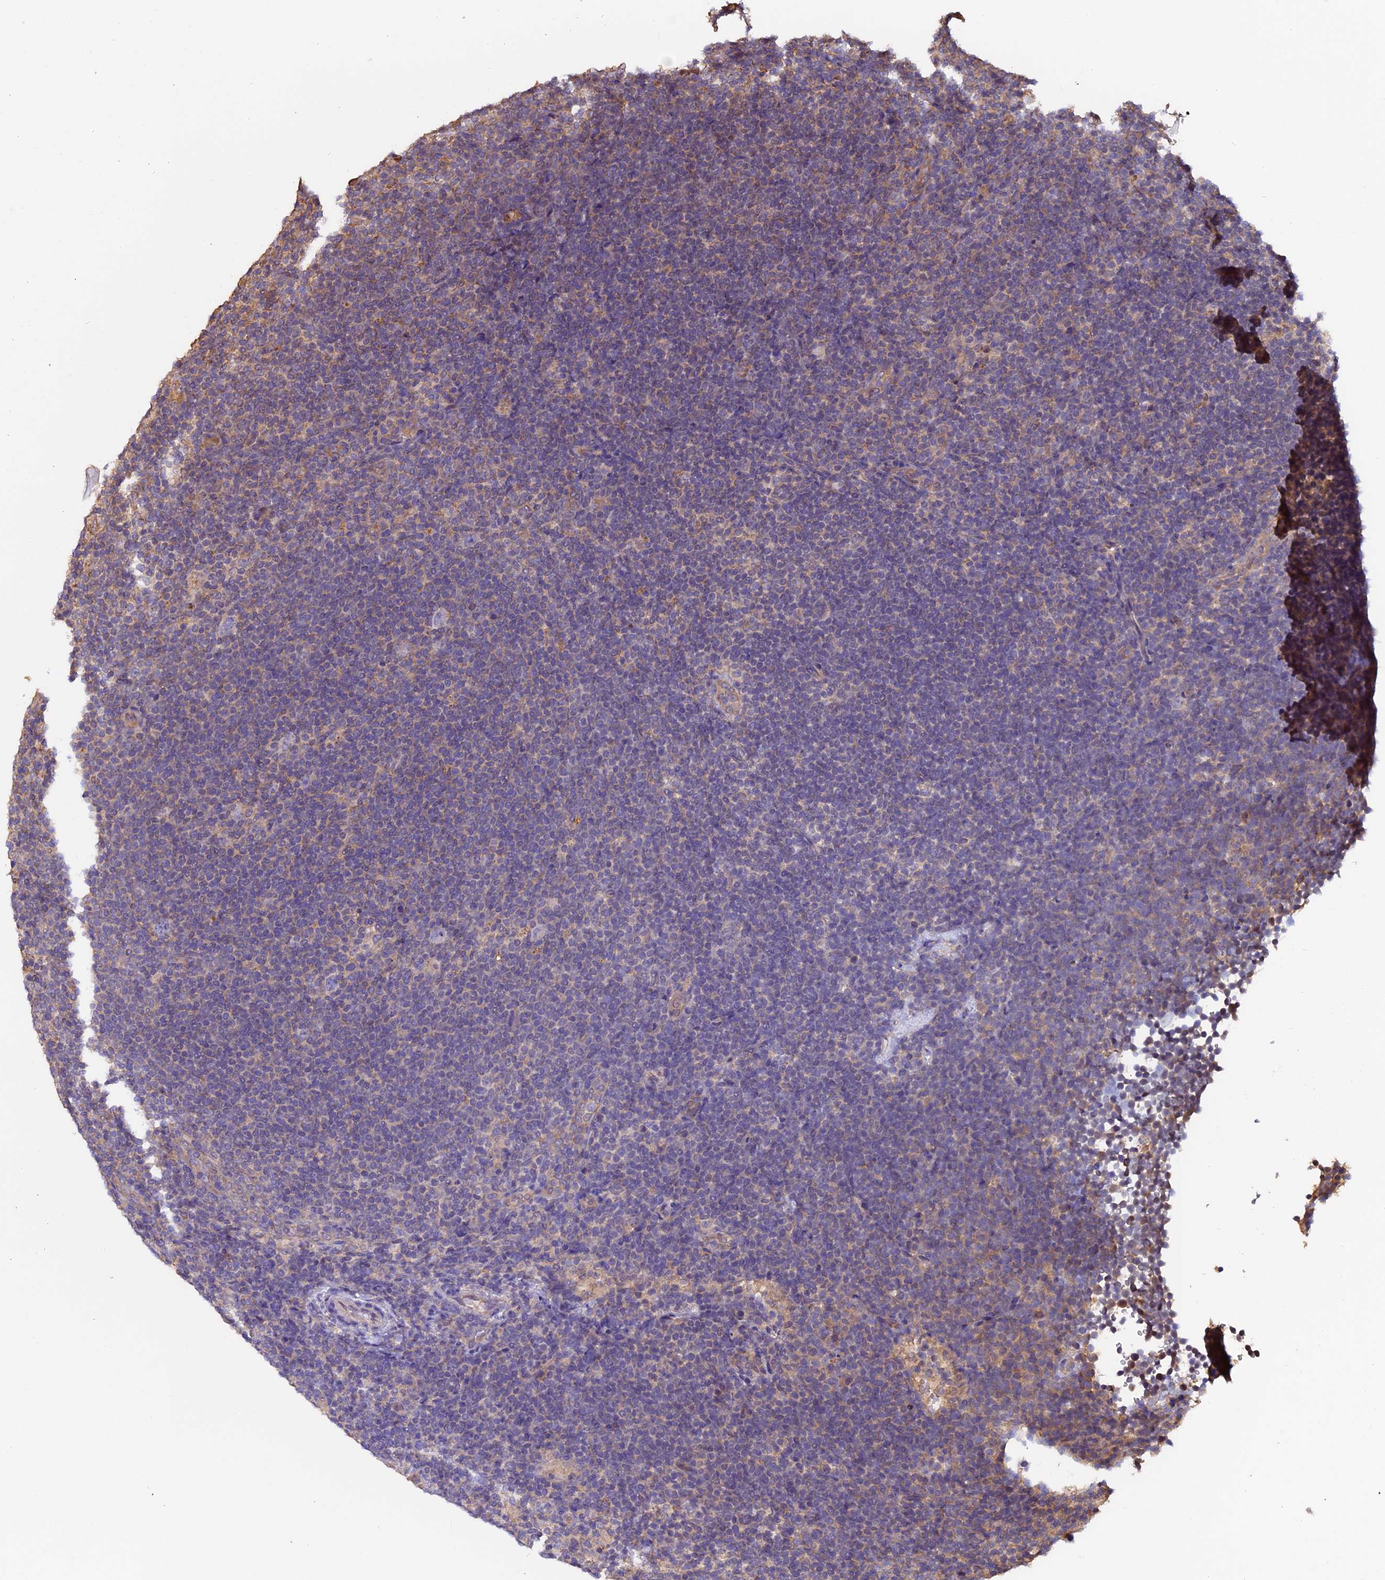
{"staining": {"intensity": "negative", "quantity": "none", "location": "none"}, "tissue": "lymphoma", "cell_type": "Tumor cells", "image_type": "cancer", "snomed": [{"axis": "morphology", "description": "Hodgkin's disease, NOS"}, {"axis": "topography", "description": "Lymph node"}], "caption": "IHC of lymphoma reveals no positivity in tumor cells.", "gene": "CHMP2A", "patient": {"sex": "female", "age": 57}}